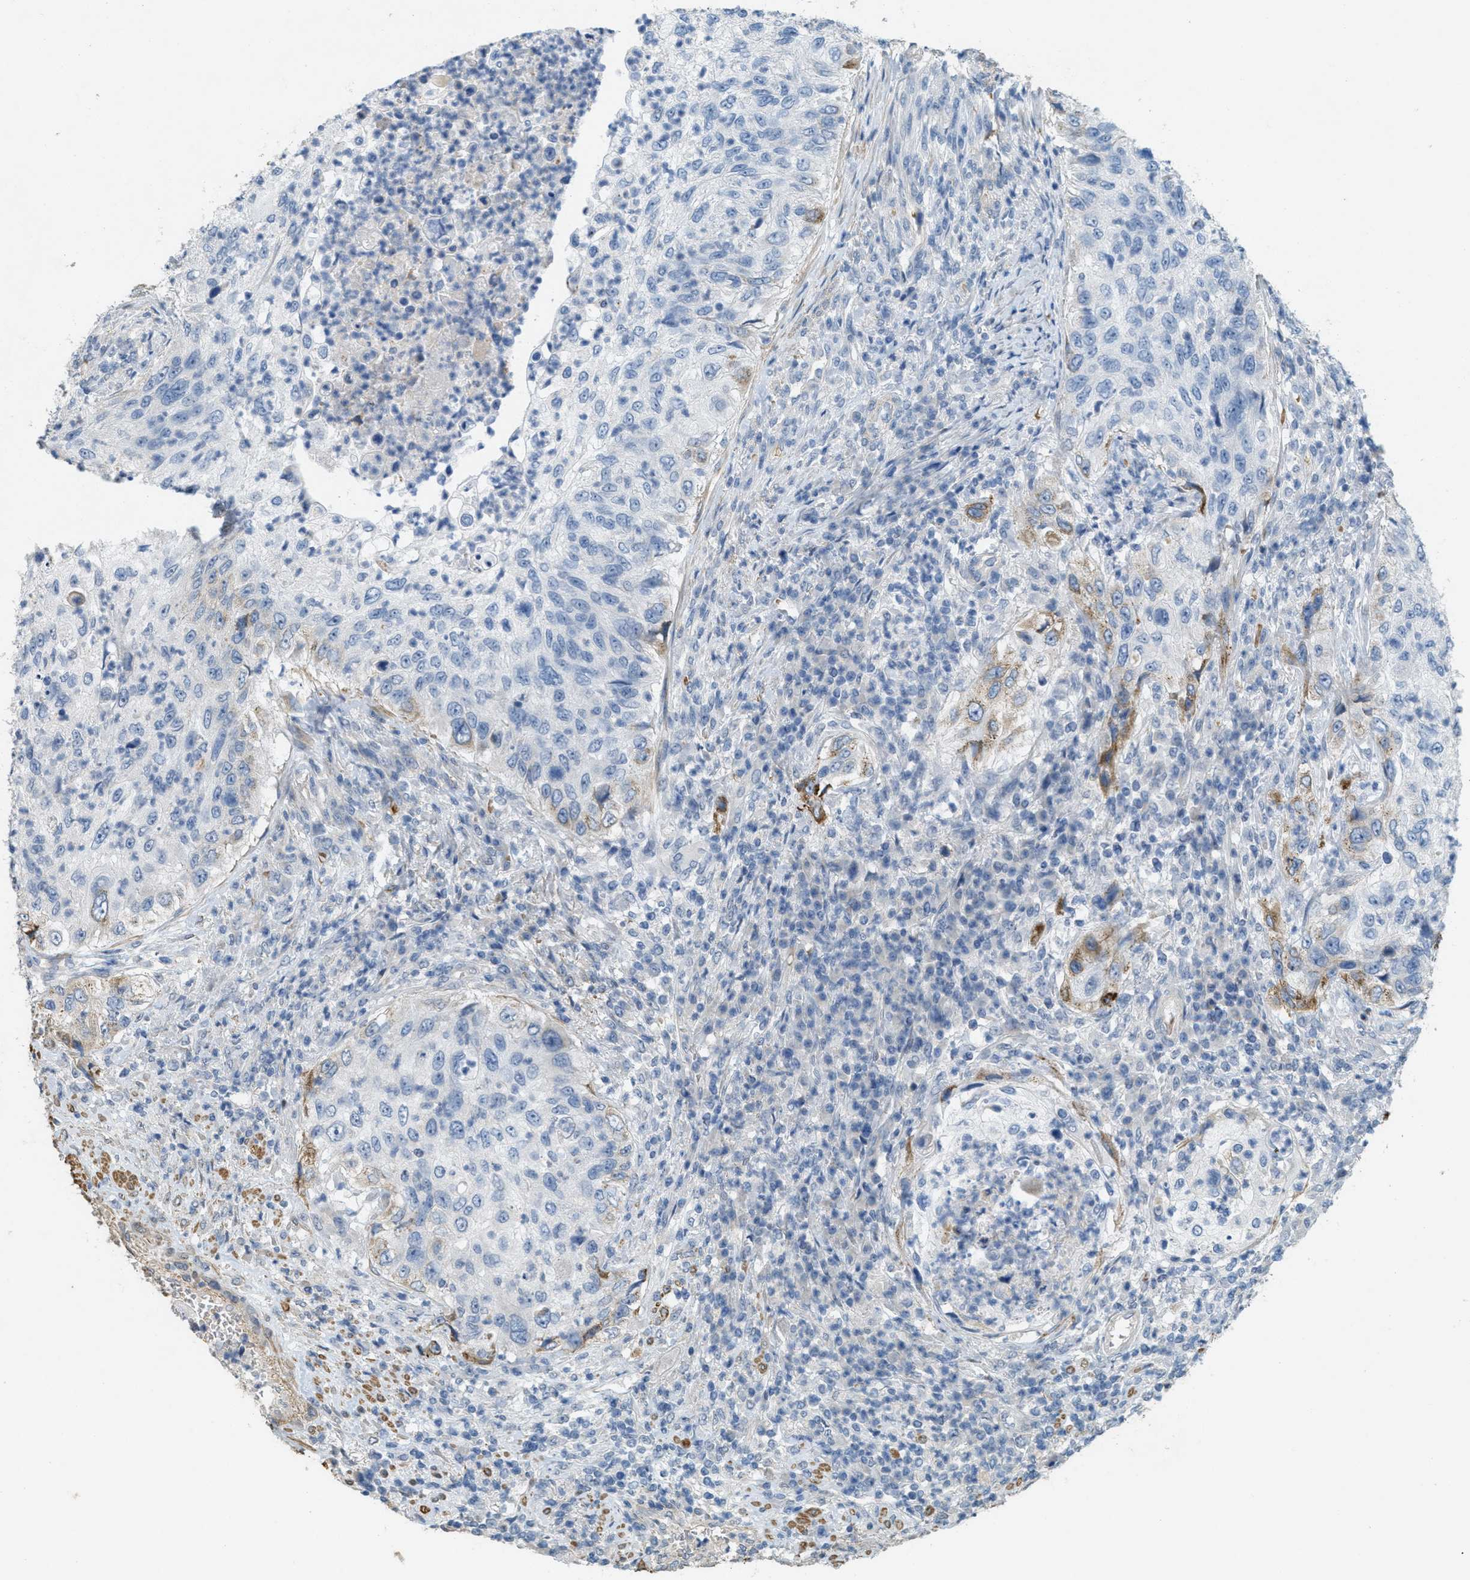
{"staining": {"intensity": "moderate", "quantity": "<25%", "location": "cytoplasmic/membranous"}, "tissue": "urothelial cancer", "cell_type": "Tumor cells", "image_type": "cancer", "snomed": [{"axis": "morphology", "description": "Urothelial carcinoma, High grade"}, {"axis": "topography", "description": "Urinary bladder"}], "caption": "A high-resolution micrograph shows immunohistochemistry (IHC) staining of urothelial cancer, which shows moderate cytoplasmic/membranous staining in about <25% of tumor cells.", "gene": "MRS2", "patient": {"sex": "female", "age": 60}}